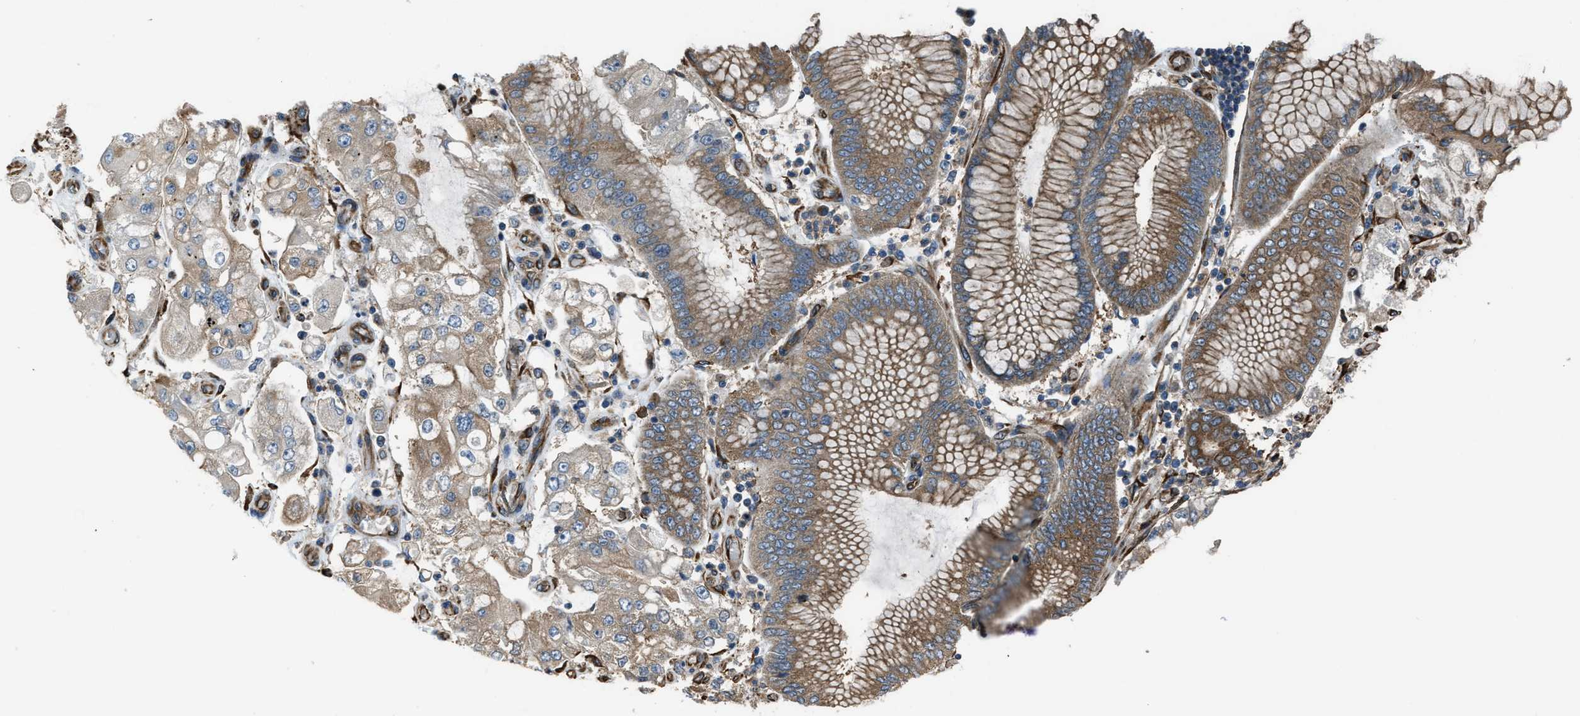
{"staining": {"intensity": "moderate", "quantity": ">75%", "location": "cytoplasmic/membranous"}, "tissue": "stomach cancer", "cell_type": "Tumor cells", "image_type": "cancer", "snomed": [{"axis": "morphology", "description": "Adenocarcinoma, NOS"}, {"axis": "topography", "description": "Stomach"}], "caption": "Immunohistochemistry of human stomach cancer (adenocarcinoma) exhibits medium levels of moderate cytoplasmic/membranous expression in about >75% of tumor cells.", "gene": "TRPC1", "patient": {"sex": "male", "age": 76}}